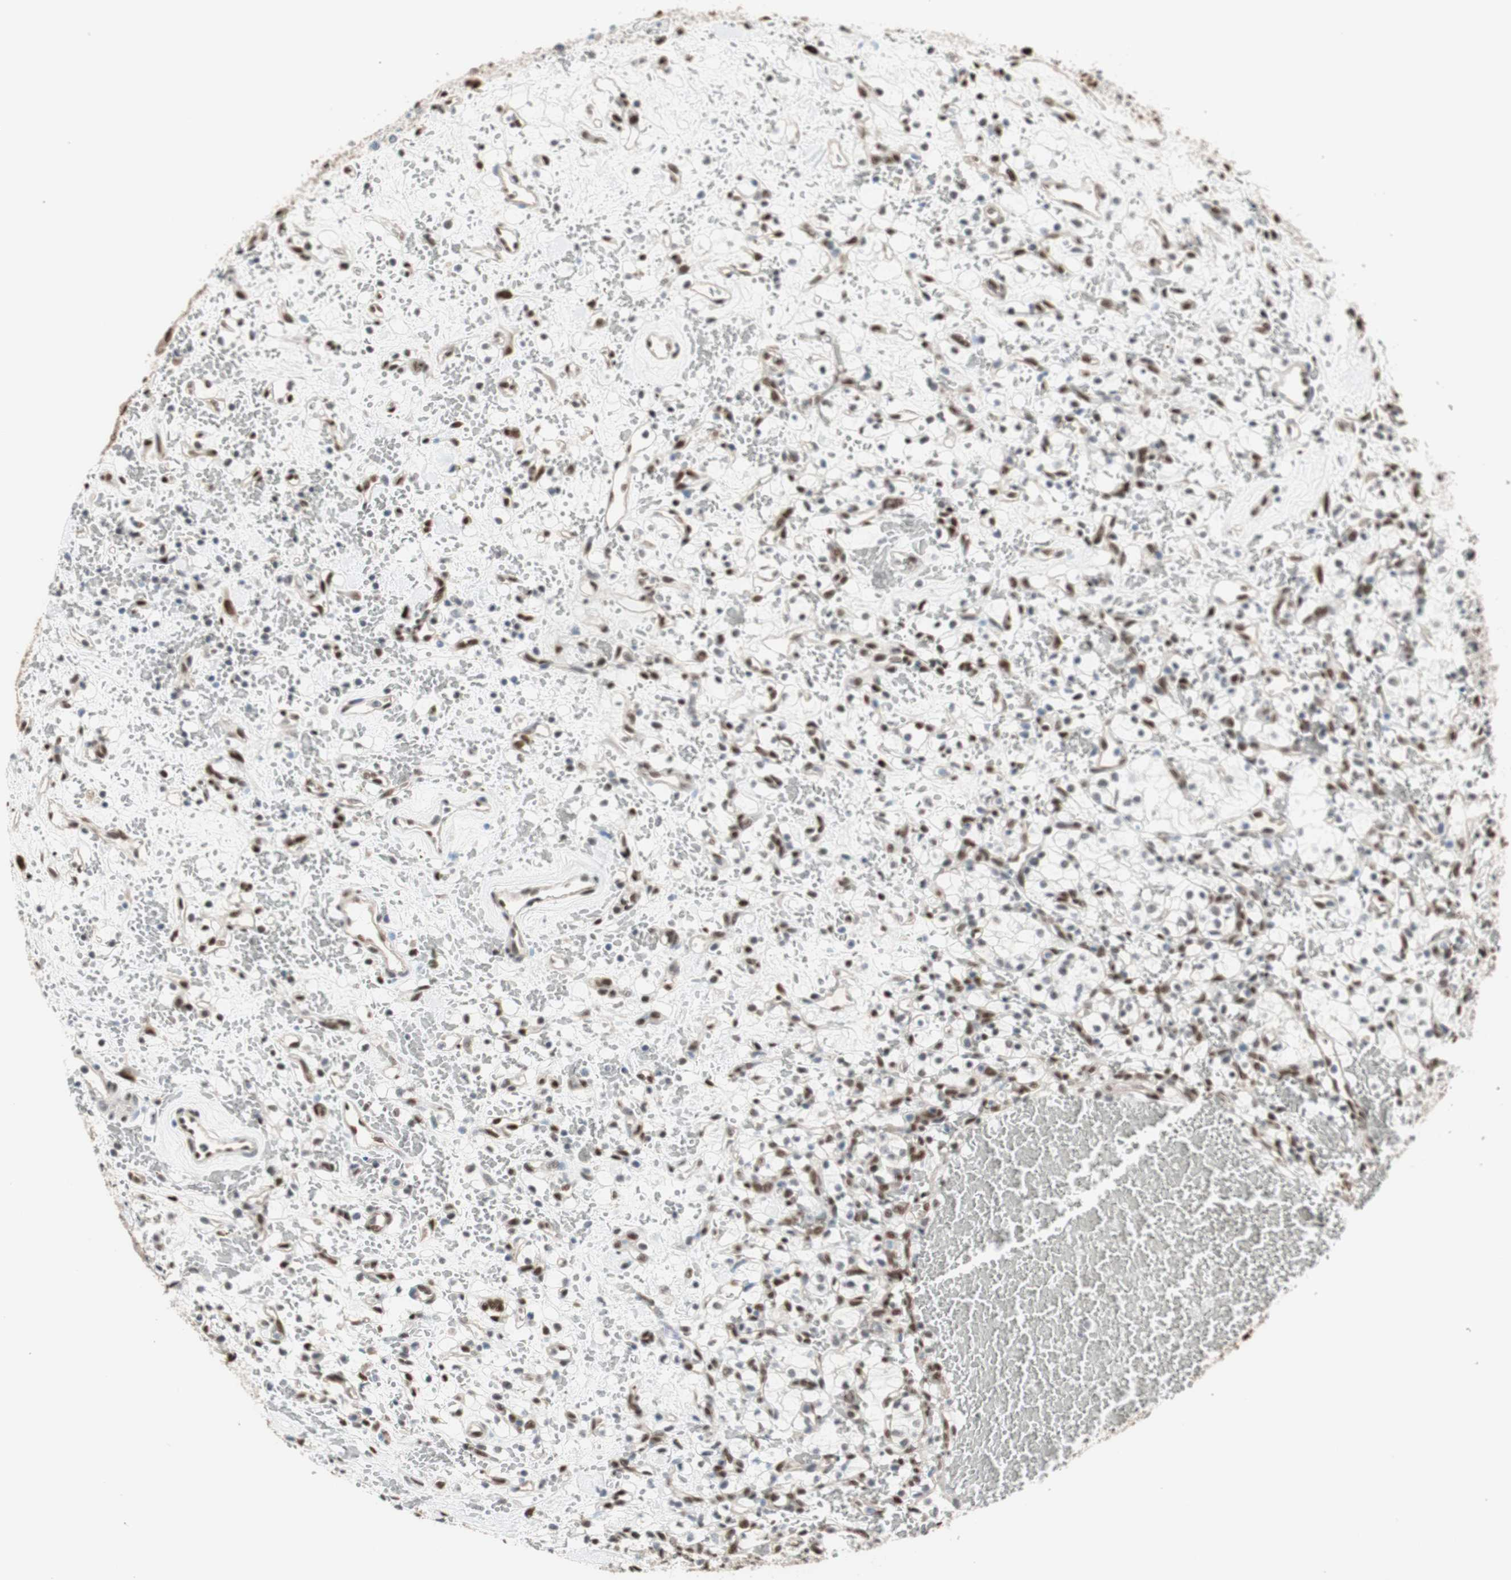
{"staining": {"intensity": "moderate", "quantity": ">75%", "location": "nuclear"}, "tissue": "renal cancer", "cell_type": "Tumor cells", "image_type": "cancer", "snomed": [{"axis": "morphology", "description": "Adenocarcinoma, NOS"}, {"axis": "topography", "description": "Kidney"}], "caption": "An immunohistochemistry photomicrograph of tumor tissue is shown. Protein staining in brown shows moderate nuclear positivity in adenocarcinoma (renal) within tumor cells.", "gene": "PML", "patient": {"sex": "female", "age": 60}}